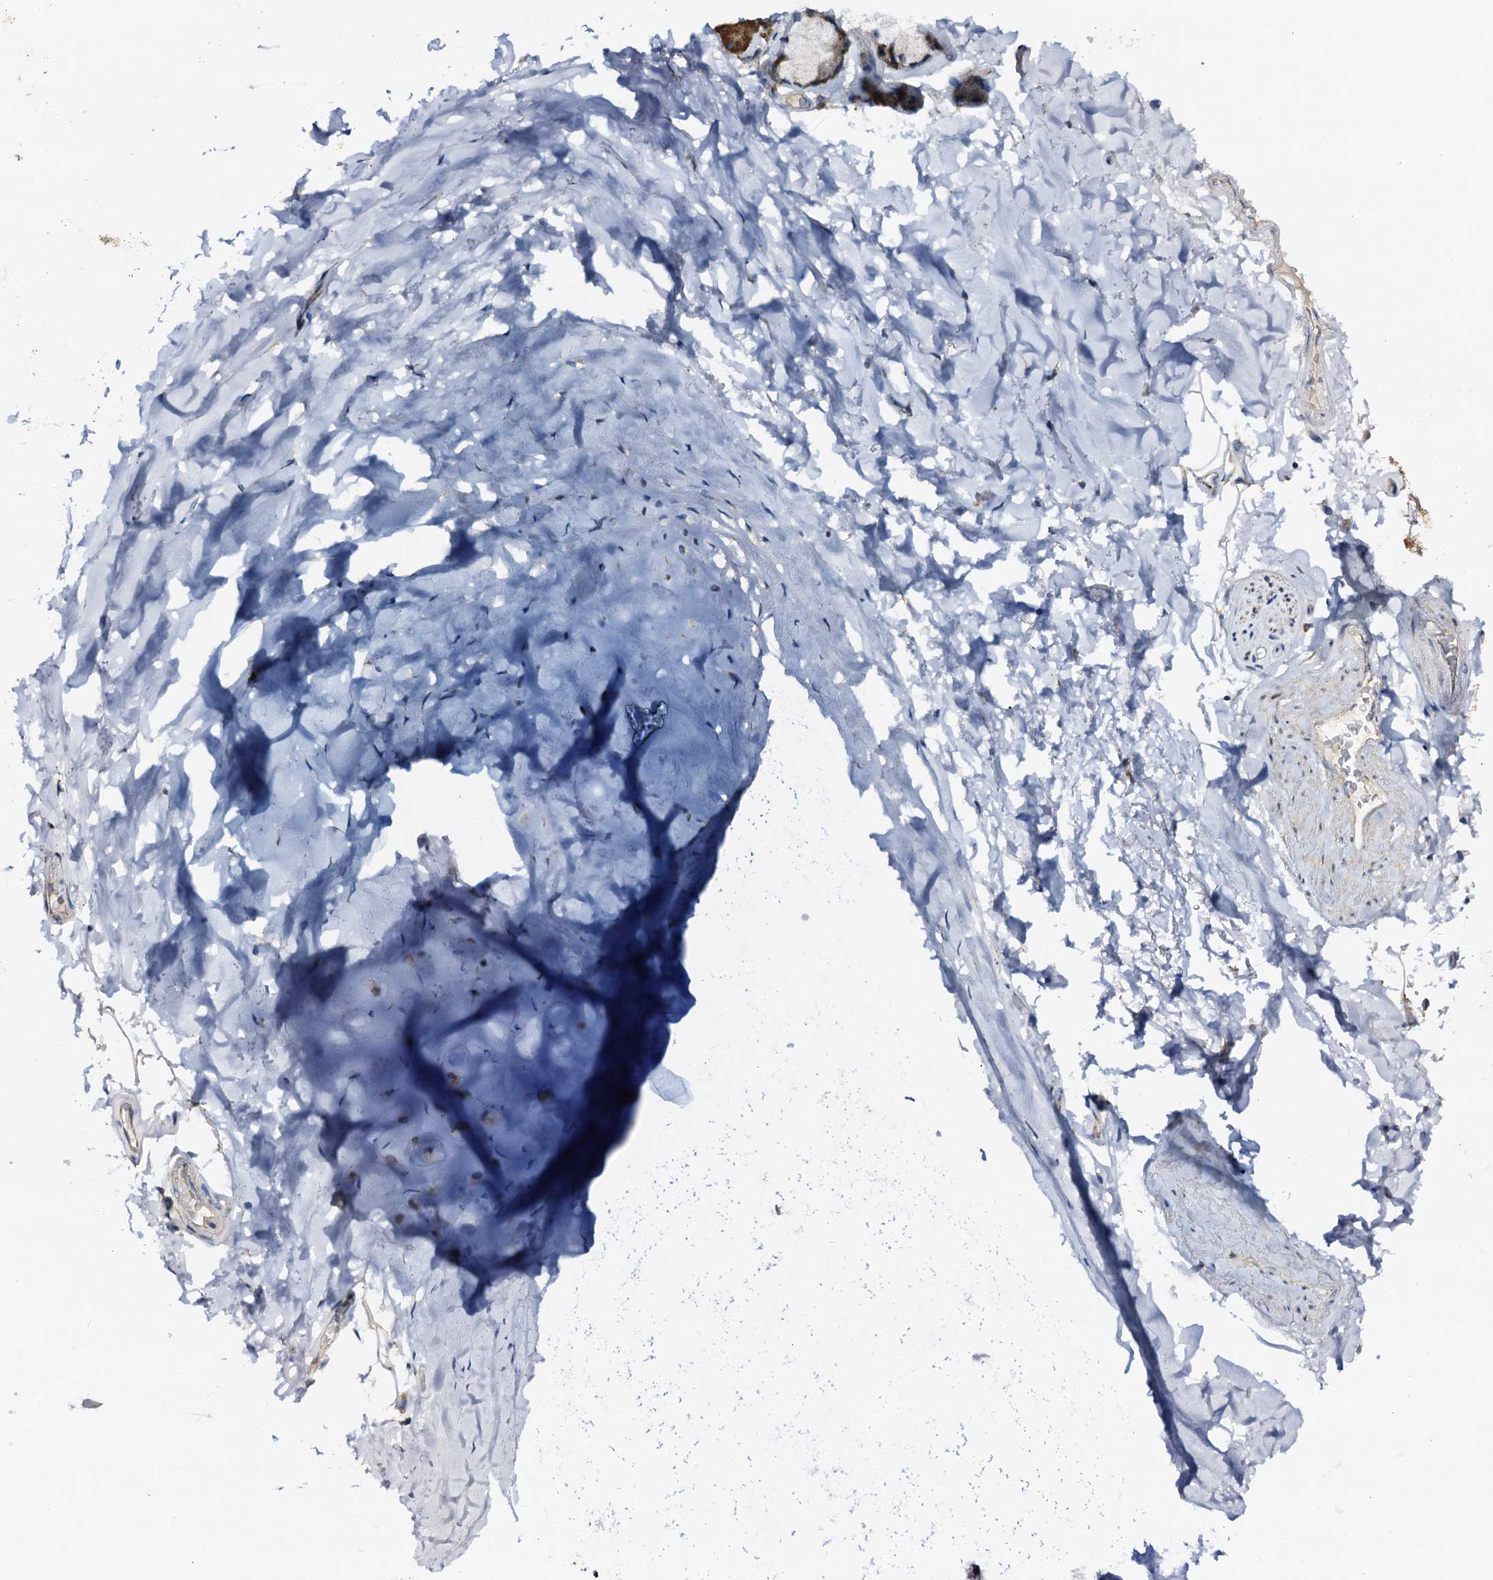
{"staining": {"intensity": "weak", "quantity": "25%-75%", "location": "cytoplasmic/membranous"}, "tissue": "adipose tissue", "cell_type": "Adipocytes", "image_type": "normal", "snomed": [{"axis": "morphology", "description": "Normal tissue, NOS"}, {"axis": "topography", "description": "Lymph node"}, {"axis": "topography", "description": "Bronchus"}], "caption": "A brown stain labels weak cytoplasmic/membranous positivity of a protein in adipocytes of benign human adipose tissue. Nuclei are stained in blue.", "gene": "STARD13", "patient": {"sex": "male", "age": 63}}